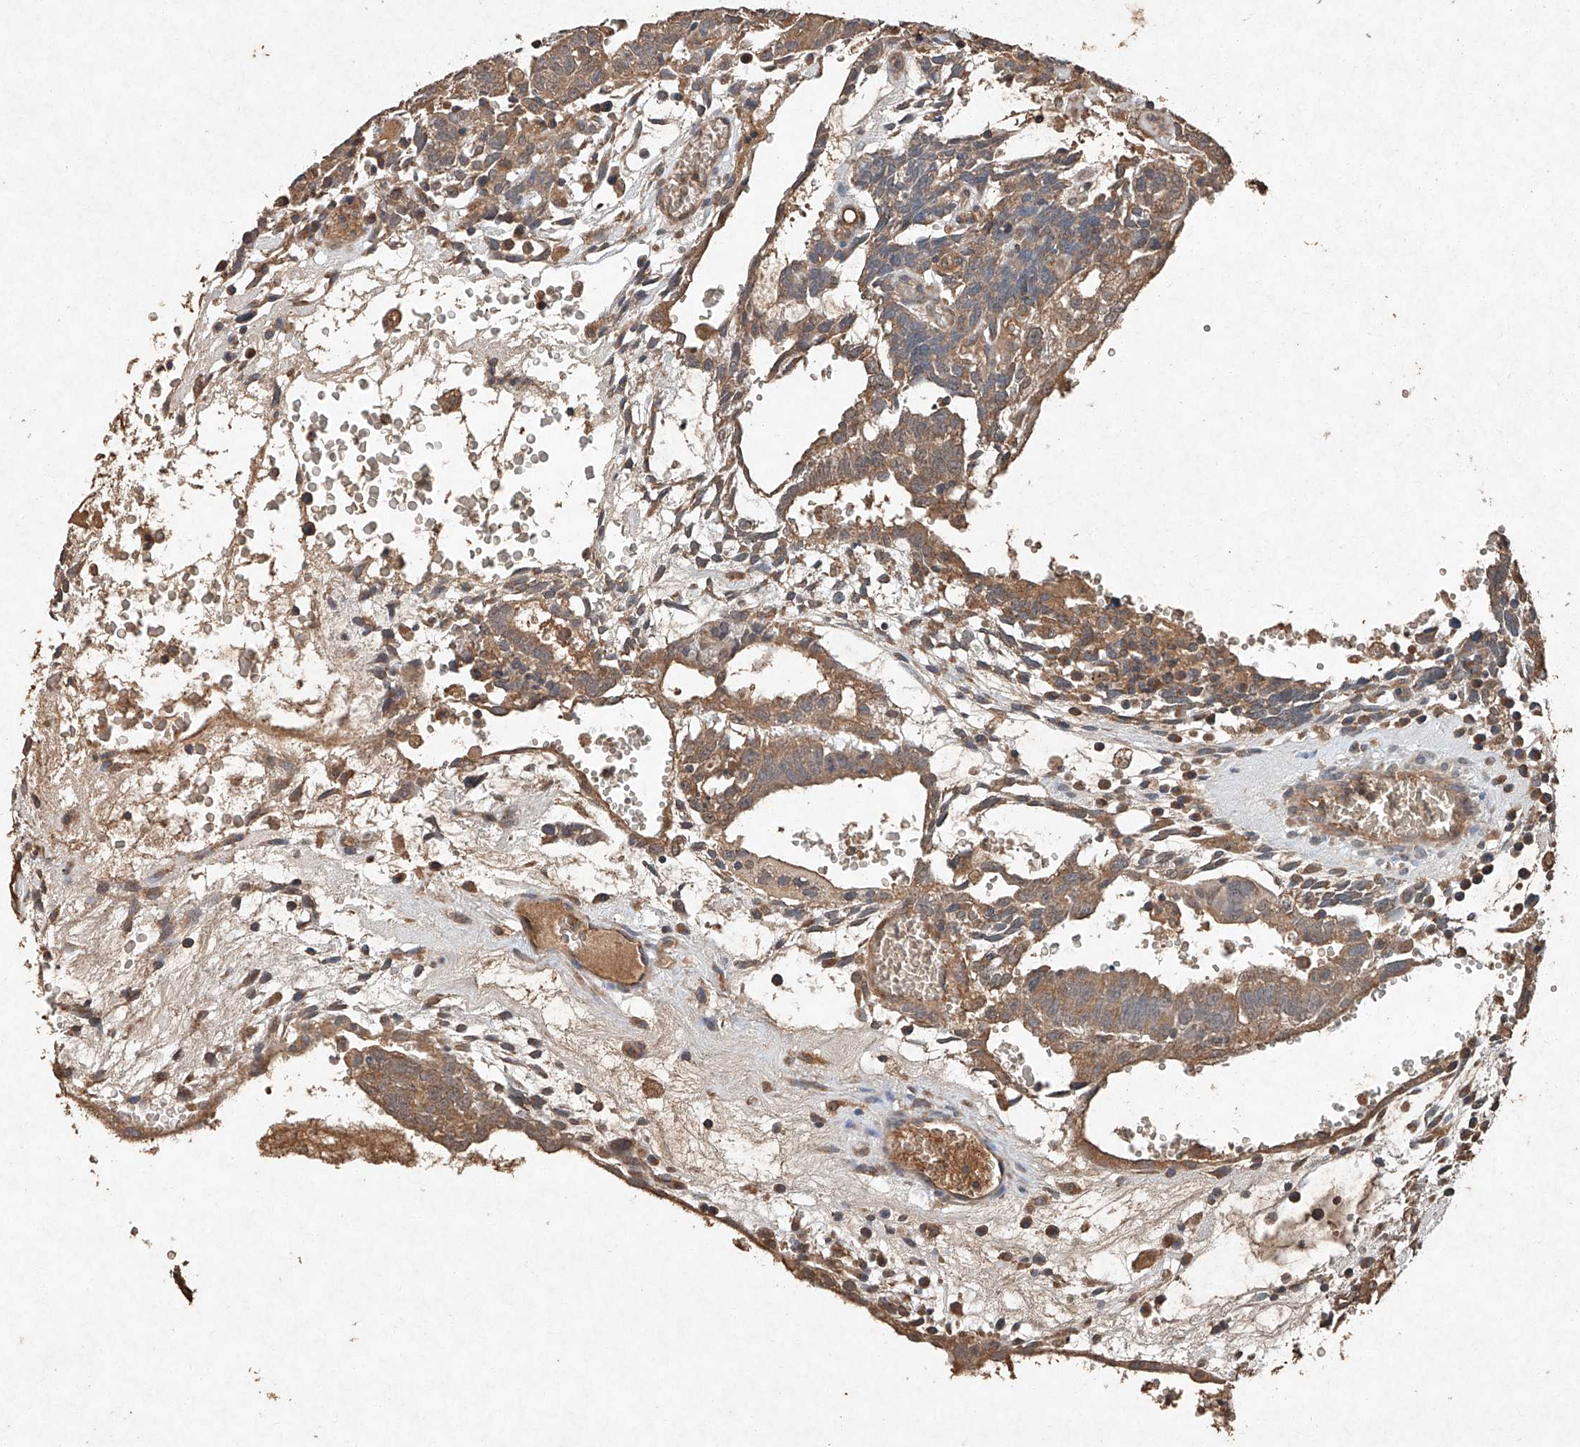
{"staining": {"intensity": "moderate", "quantity": ">75%", "location": "cytoplasmic/membranous"}, "tissue": "testis cancer", "cell_type": "Tumor cells", "image_type": "cancer", "snomed": [{"axis": "morphology", "description": "Seminoma, NOS"}, {"axis": "morphology", "description": "Carcinoma, Embryonal, NOS"}, {"axis": "topography", "description": "Testis"}], "caption": "Testis embryonal carcinoma tissue displays moderate cytoplasmic/membranous positivity in approximately >75% of tumor cells", "gene": "STK3", "patient": {"sex": "male", "age": 52}}